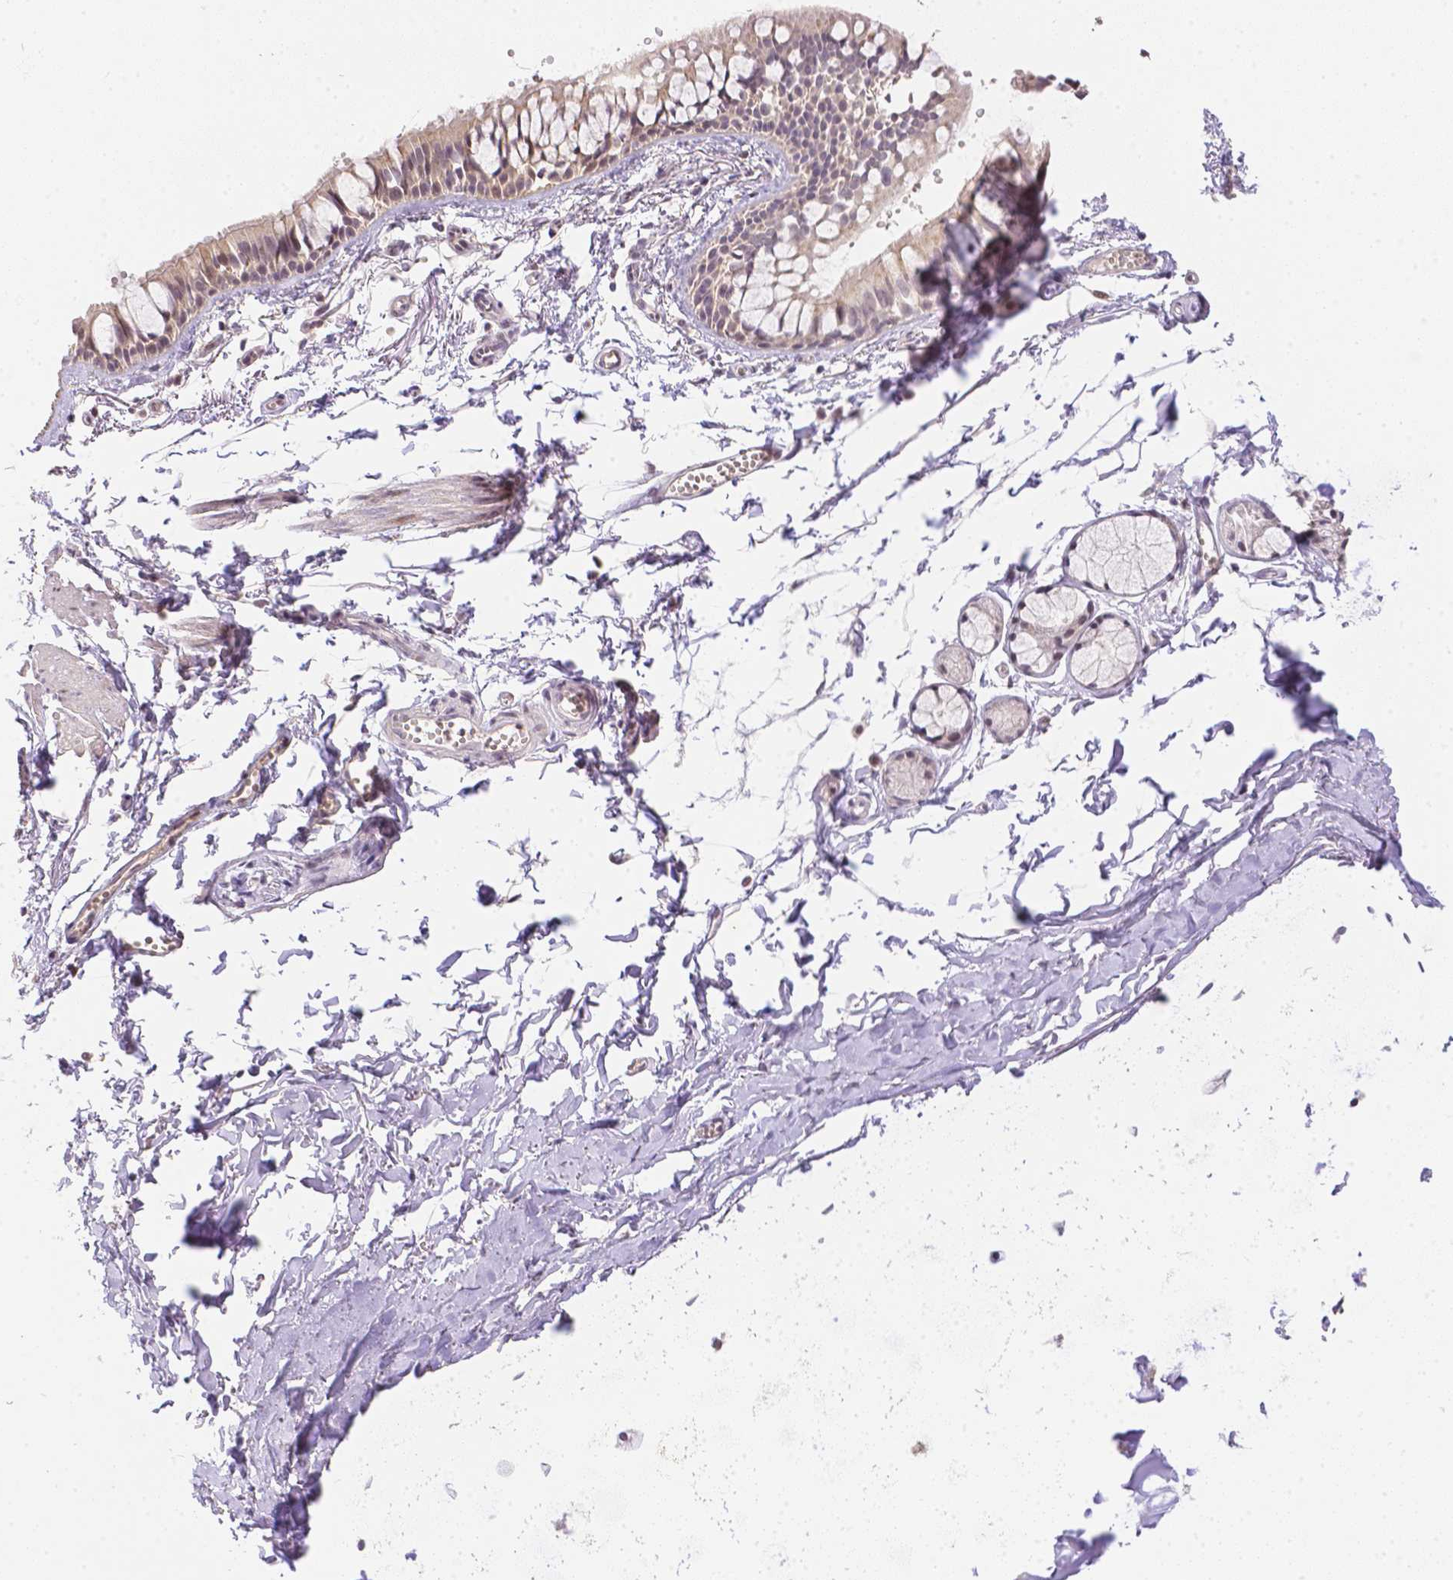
{"staining": {"intensity": "weak", "quantity": "25%-75%", "location": "cytoplasmic/membranous,nuclear"}, "tissue": "bronchus", "cell_type": "Respiratory epithelial cells", "image_type": "normal", "snomed": [{"axis": "morphology", "description": "Normal tissue, NOS"}, {"axis": "topography", "description": "Bronchus"}], "caption": "IHC histopathology image of benign human bronchus stained for a protein (brown), which reveals low levels of weak cytoplasmic/membranous,nuclear positivity in approximately 25%-75% of respiratory epithelial cells.", "gene": "ZNF280B", "patient": {"sex": "female", "age": 59}}